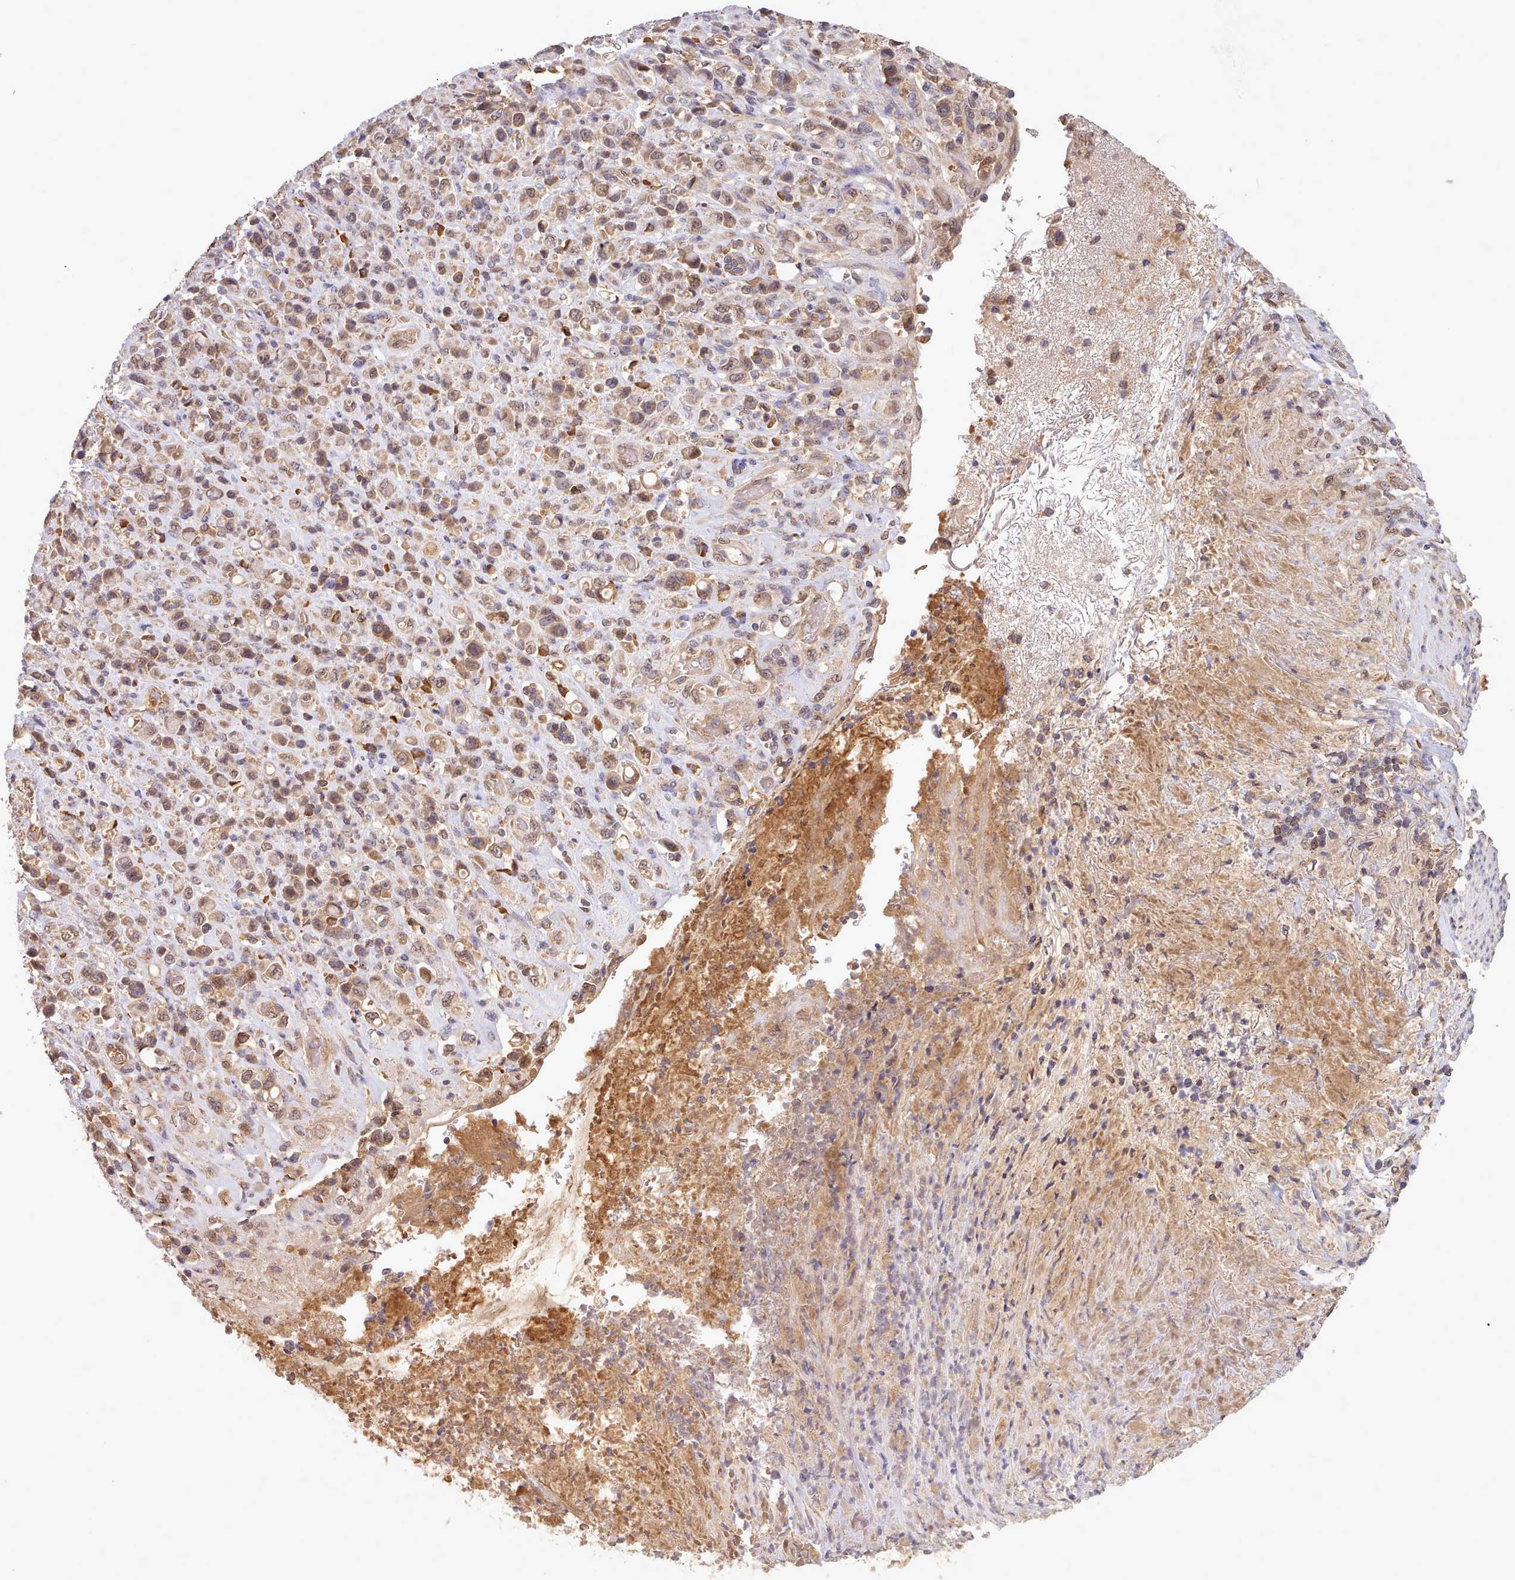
{"staining": {"intensity": "moderate", "quantity": "25%-75%", "location": "cytoplasmic/membranous"}, "tissue": "stomach cancer", "cell_type": "Tumor cells", "image_type": "cancer", "snomed": [{"axis": "morphology", "description": "Normal tissue, NOS"}, {"axis": "morphology", "description": "Adenocarcinoma, NOS"}, {"axis": "topography", "description": "Stomach"}], "caption": "An image showing moderate cytoplasmic/membranous positivity in approximately 25%-75% of tumor cells in stomach cancer, as visualized by brown immunohistochemical staining.", "gene": "PIP4P1", "patient": {"sex": "female", "age": 79}}